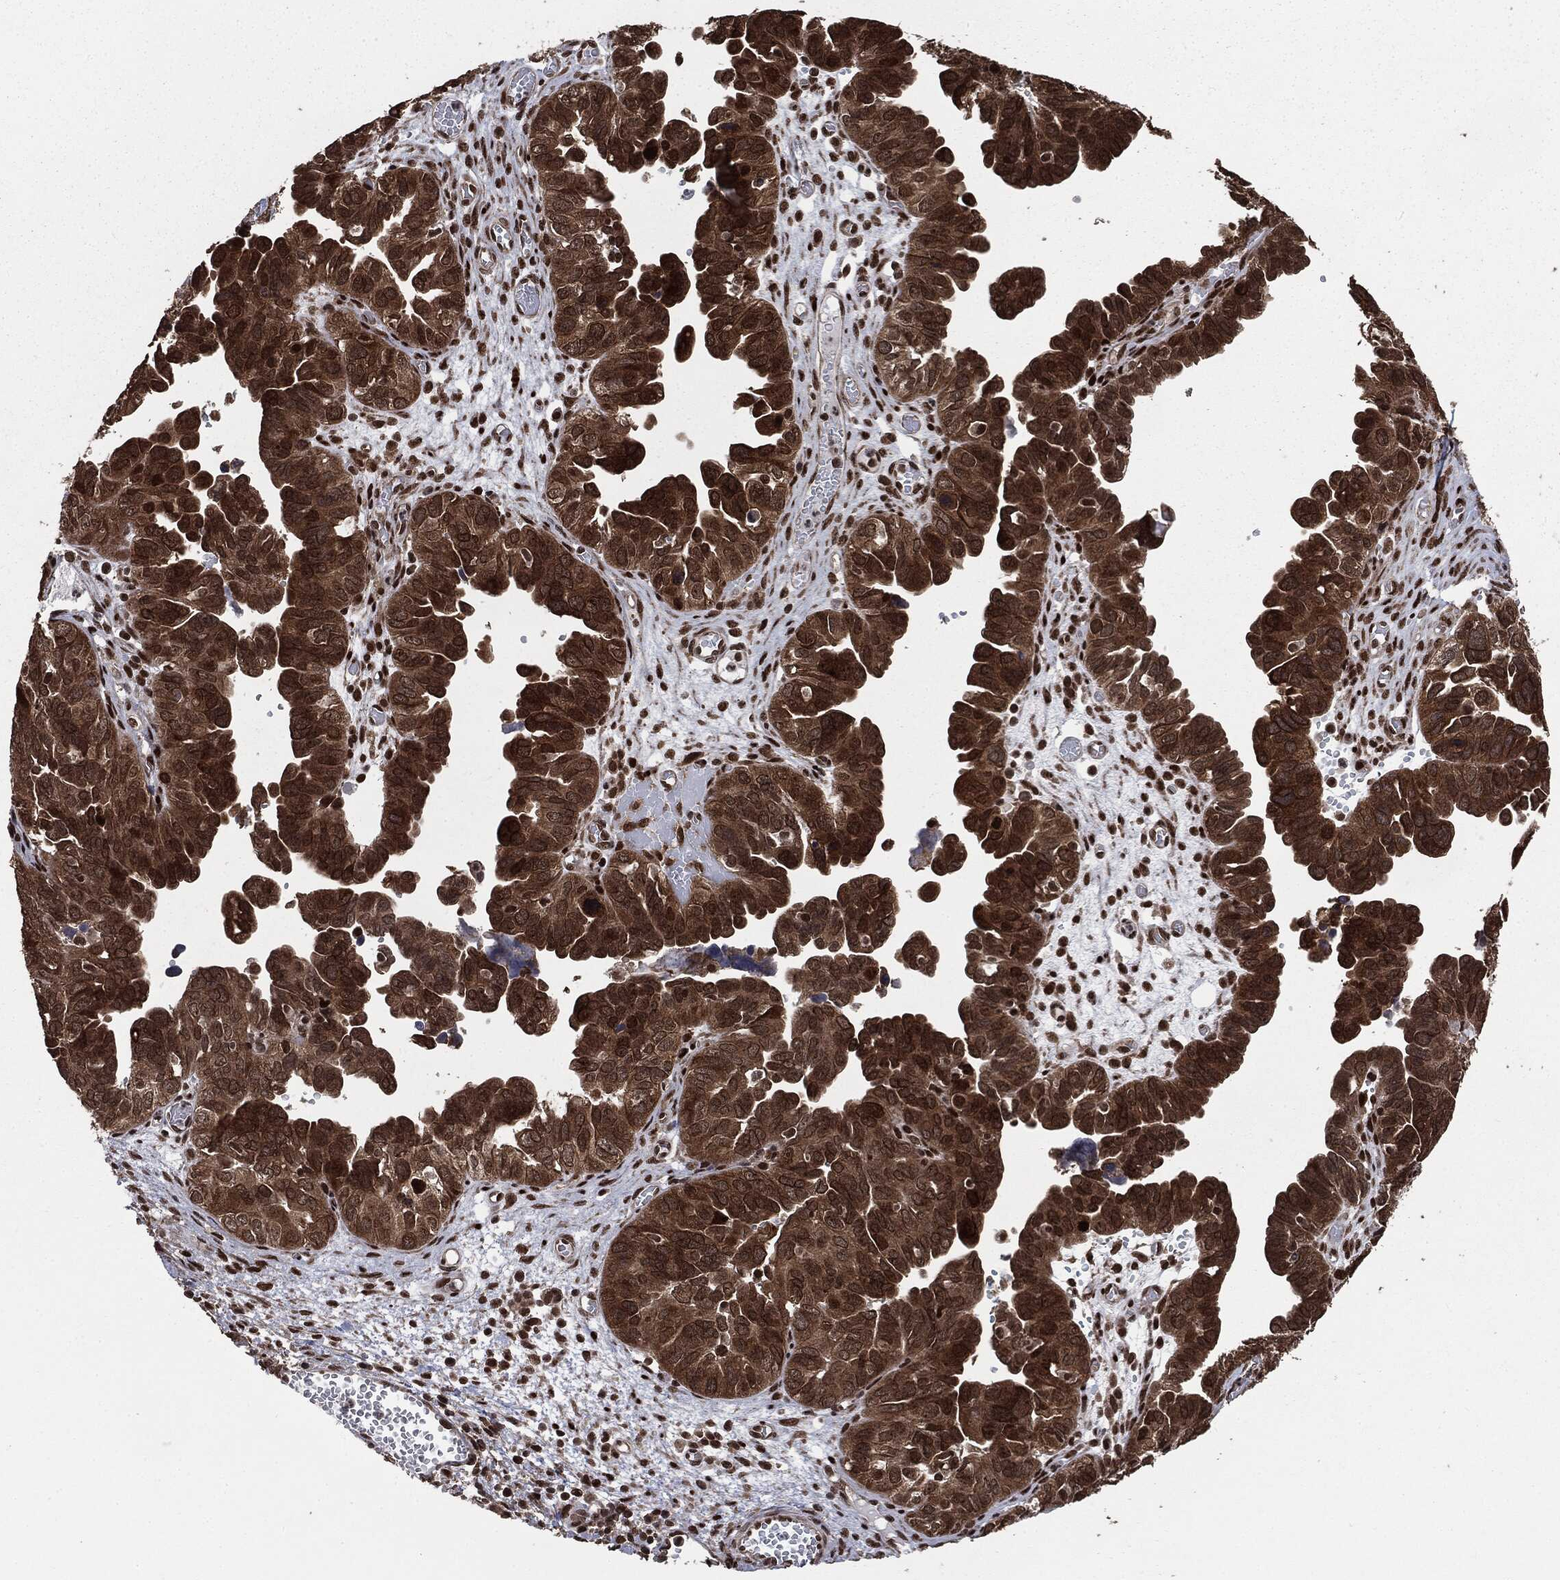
{"staining": {"intensity": "strong", "quantity": ">75%", "location": "cytoplasmic/membranous,nuclear"}, "tissue": "ovarian cancer", "cell_type": "Tumor cells", "image_type": "cancer", "snomed": [{"axis": "morphology", "description": "Cystadenocarcinoma, serous, NOS"}, {"axis": "topography", "description": "Ovary"}], "caption": "Immunohistochemistry of human ovarian cancer reveals high levels of strong cytoplasmic/membranous and nuclear staining in approximately >75% of tumor cells.", "gene": "DVL2", "patient": {"sex": "female", "age": 64}}